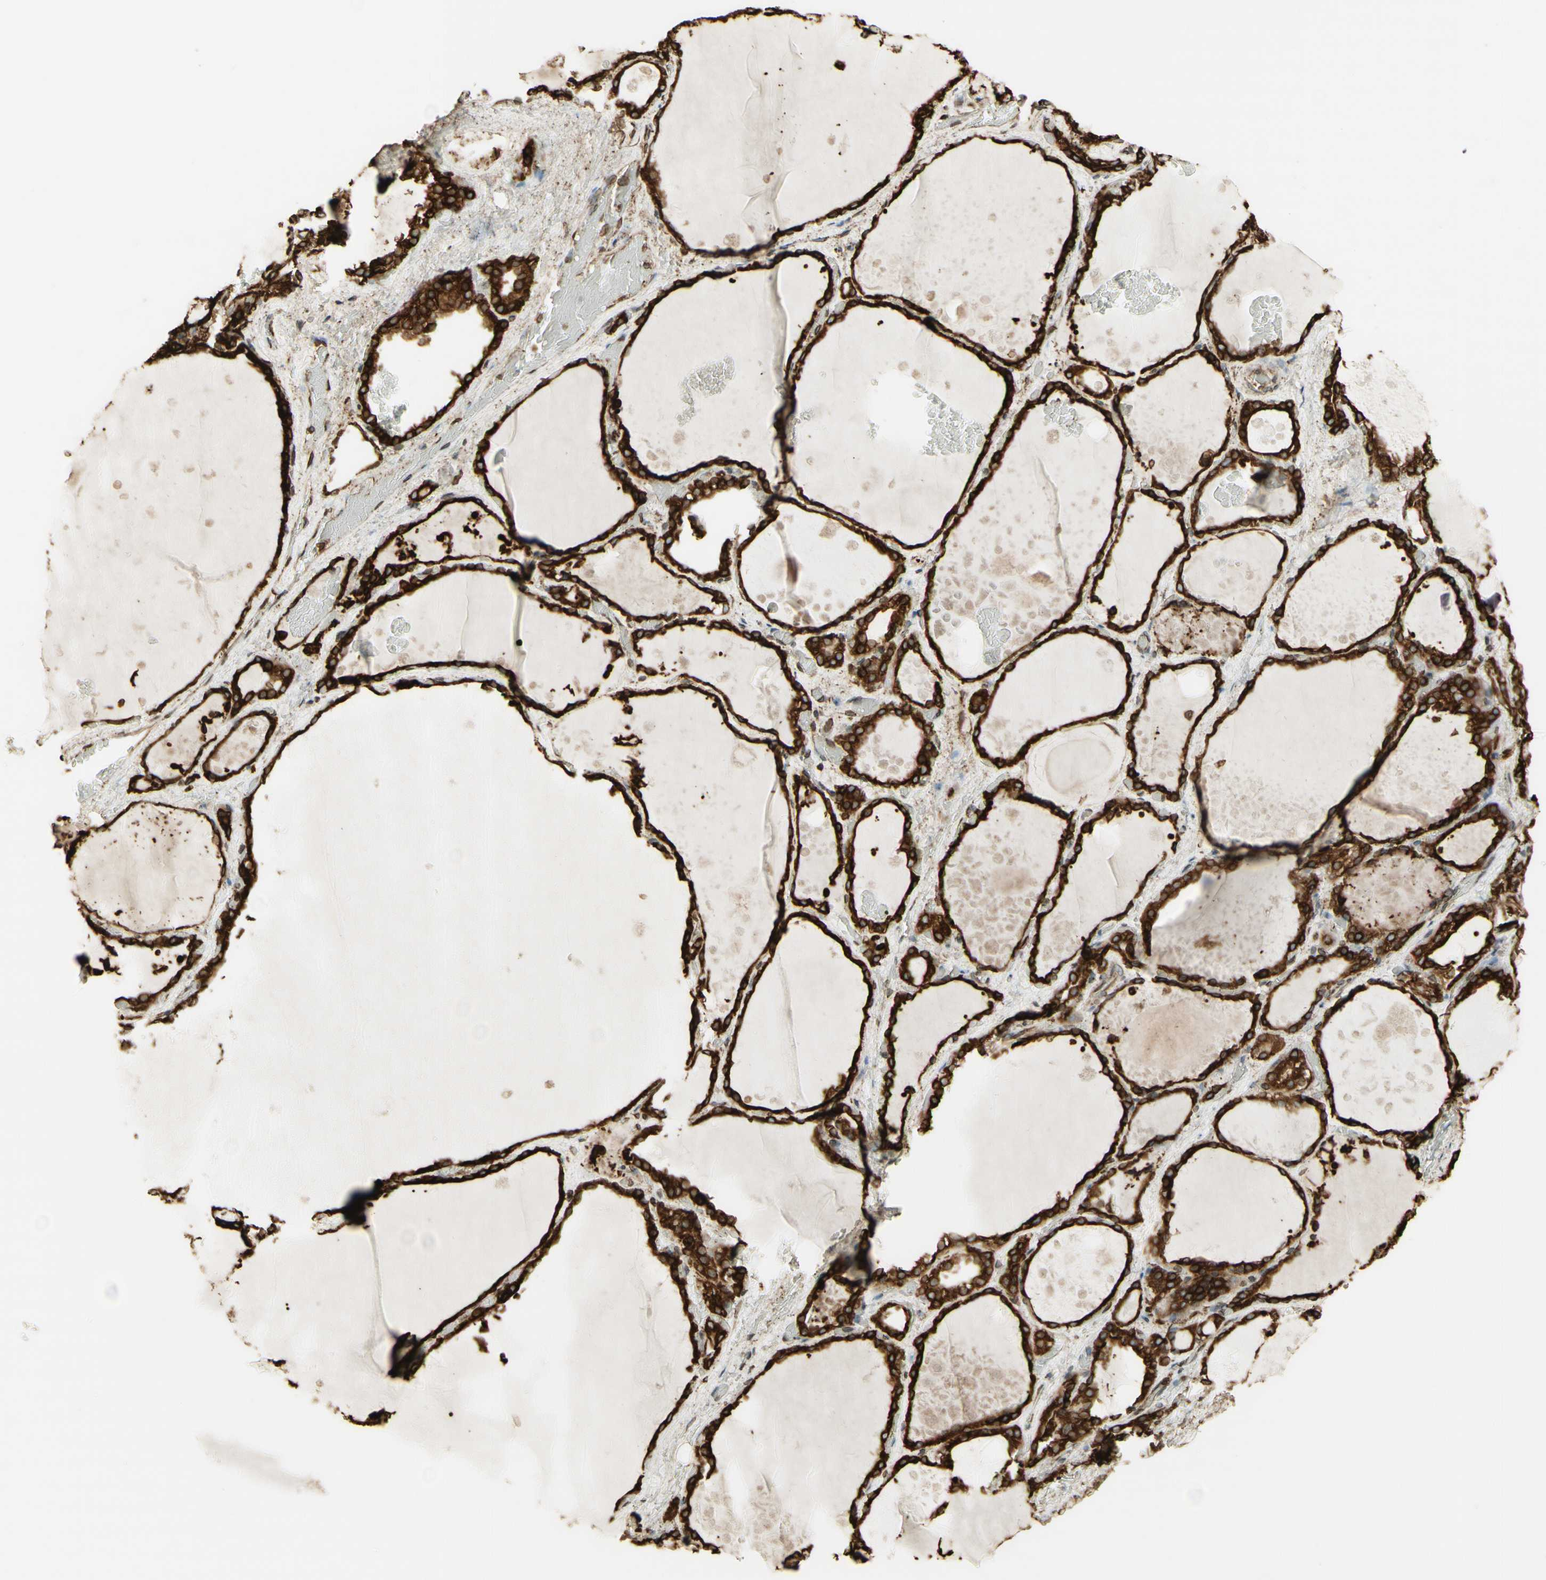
{"staining": {"intensity": "strong", "quantity": ">75%", "location": "cytoplasmic/membranous"}, "tissue": "thyroid gland", "cell_type": "Glandular cells", "image_type": "normal", "snomed": [{"axis": "morphology", "description": "Normal tissue, NOS"}, {"axis": "topography", "description": "Thyroid gland"}], "caption": "Immunohistochemistry image of normal thyroid gland: human thyroid gland stained using IHC demonstrates high levels of strong protein expression localized specifically in the cytoplasmic/membranous of glandular cells, appearing as a cytoplasmic/membranous brown color.", "gene": "CANX", "patient": {"sex": "male", "age": 61}}